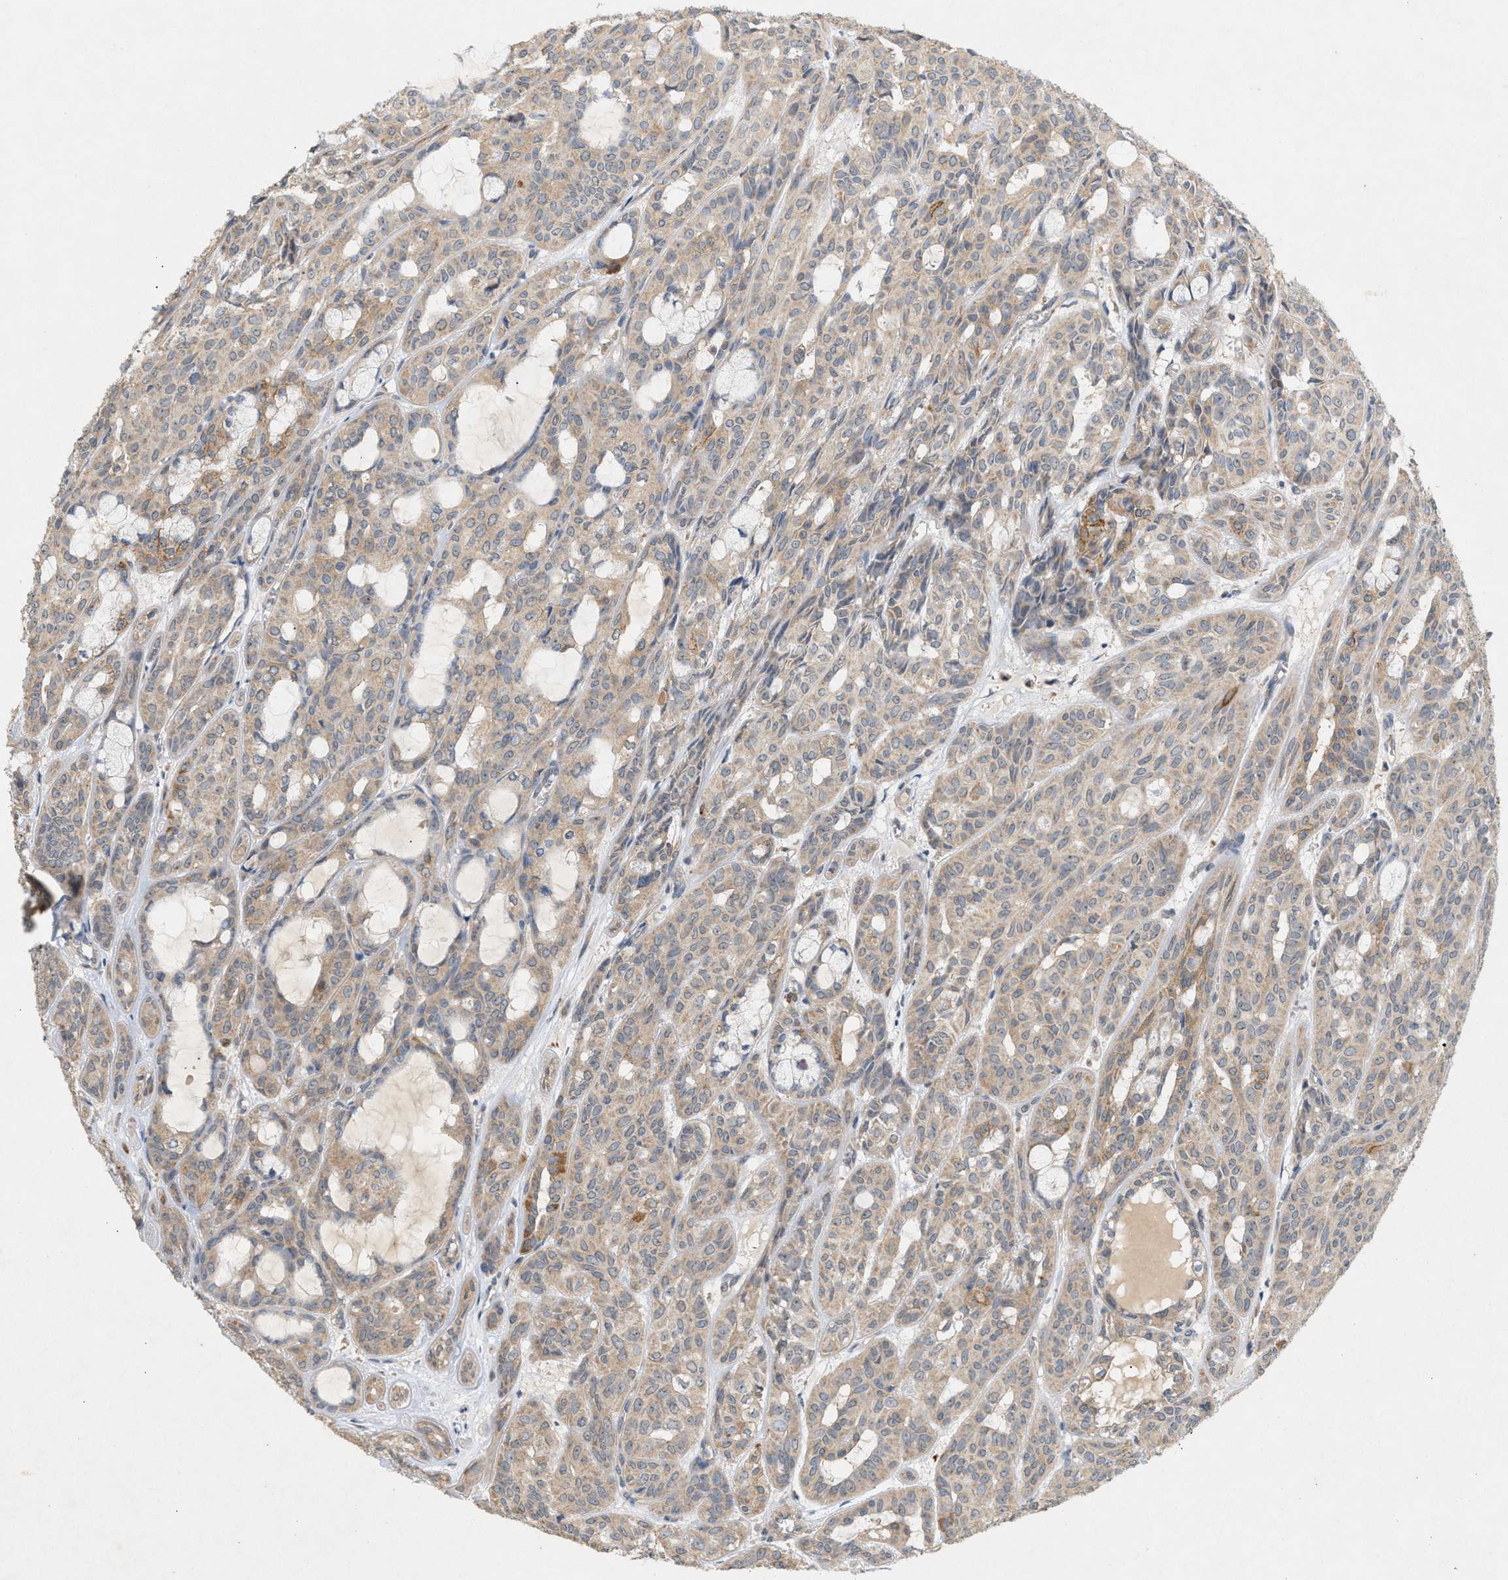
{"staining": {"intensity": "weak", "quantity": "25%-75%", "location": "cytoplasmic/membranous"}, "tissue": "head and neck cancer", "cell_type": "Tumor cells", "image_type": "cancer", "snomed": [{"axis": "morphology", "description": "Adenocarcinoma, NOS"}, {"axis": "topography", "description": "Salivary gland, NOS"}, {"axis": "topography", "description": "Head-Neck"}], "caption": "This micrograph demonstrates immunohistochemistry staining of human head and neck cancer (adenocarcinoma), with low weak cytoplasmic/membranous expression in about 25%-75% of tumor cells.", "gene": "DCAF7", "patient": {"sex": "female", "age": 76}}